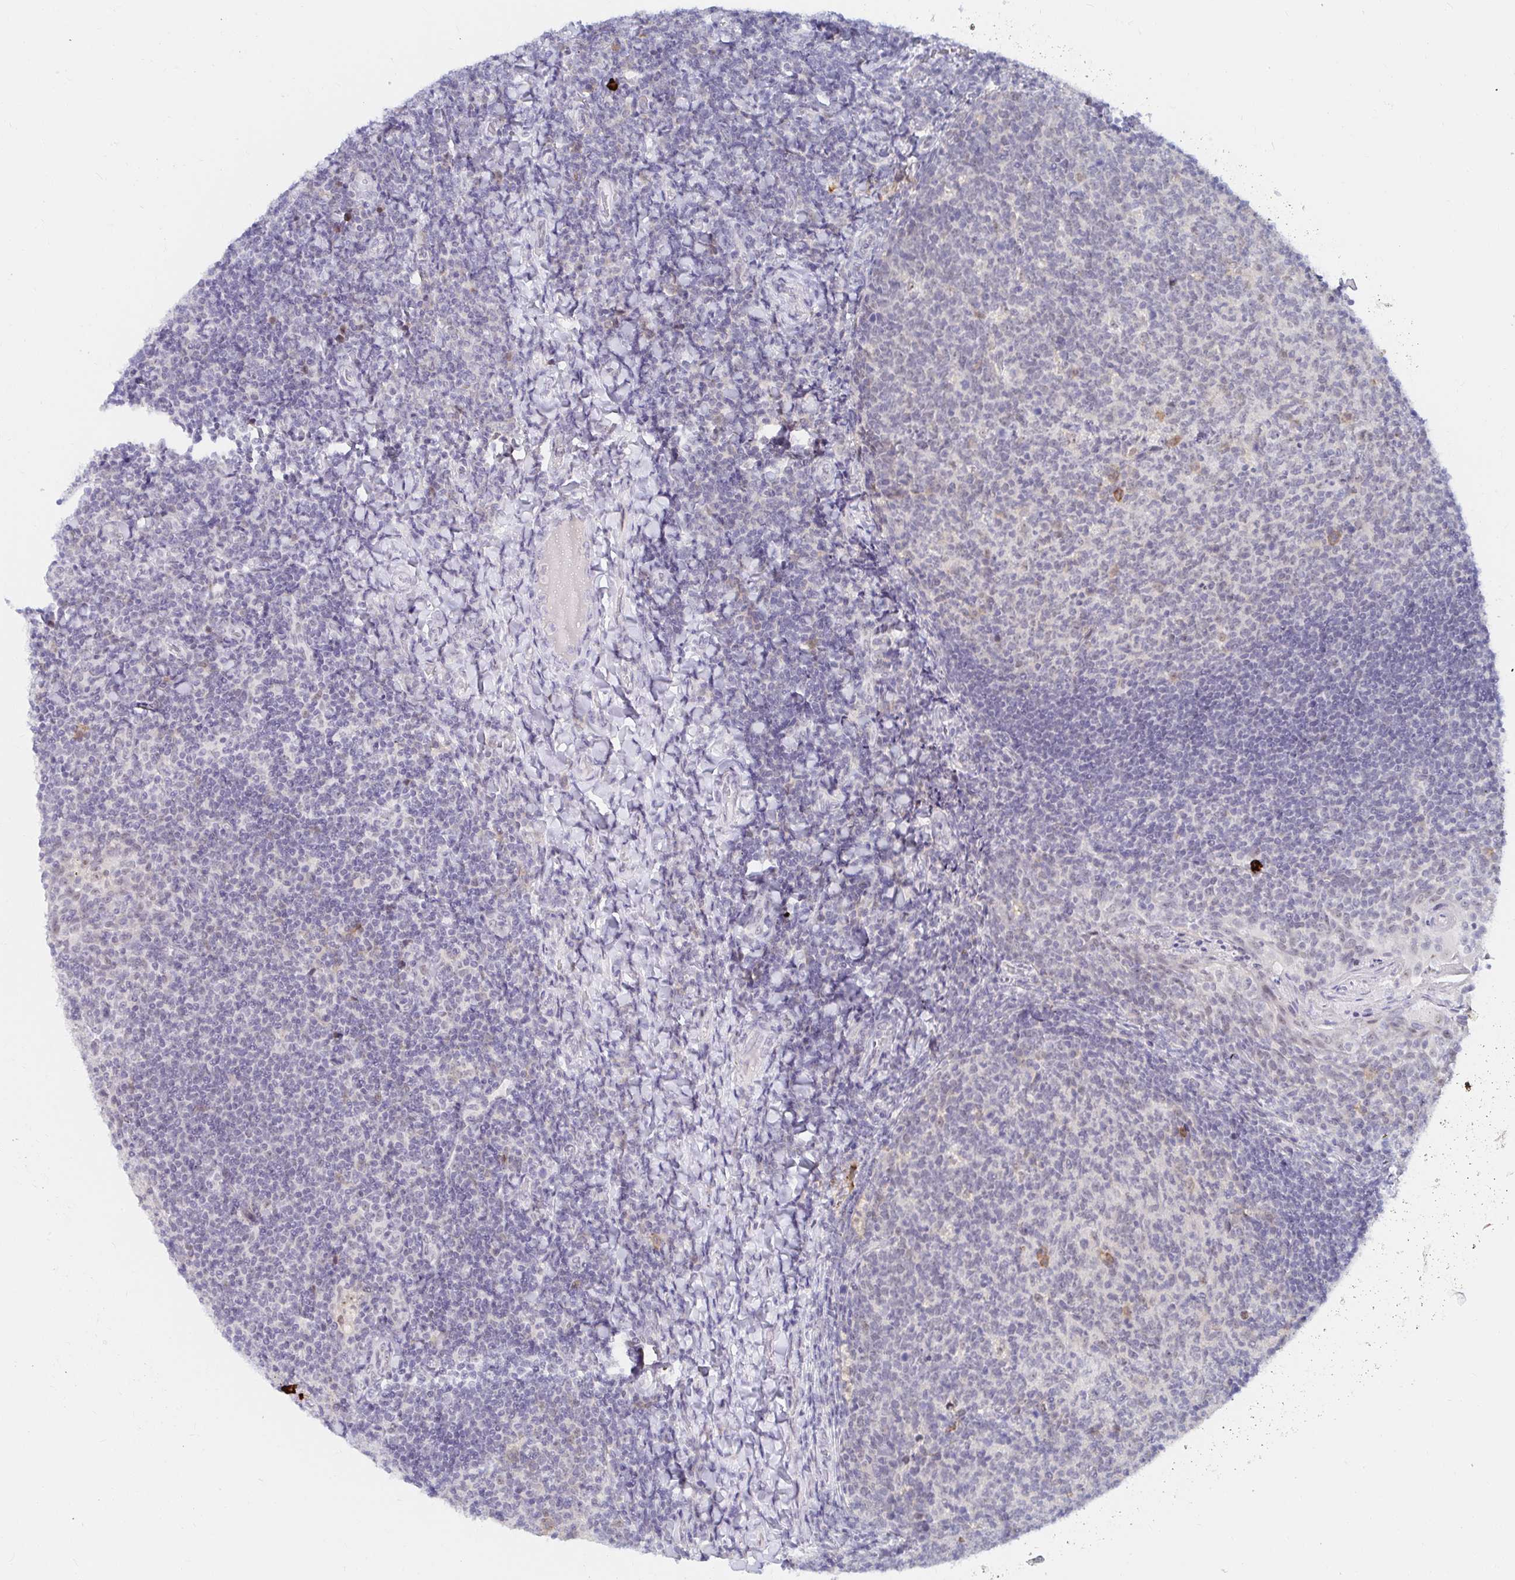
{"staining": {"intensity": "moderate", "quantity": "<25%", "location": "cytoplasmic/membranous"}, "tissue": "tonsil", "cell_type": "Germinal center cells", "image_type": "normal", "snomed": [{"axis": "morphology", "description": "Normal tissue, NOS"}, {"axis": "topography", "description": "Tonsil"}], "caption": "Protein analysis of benign tonsil demonstrates moderate cytoplasmic/membranous expression in about <25% of germinal center cells.", "gene": "COL28A1", "patient": {"sex": "female", "age": 10}}